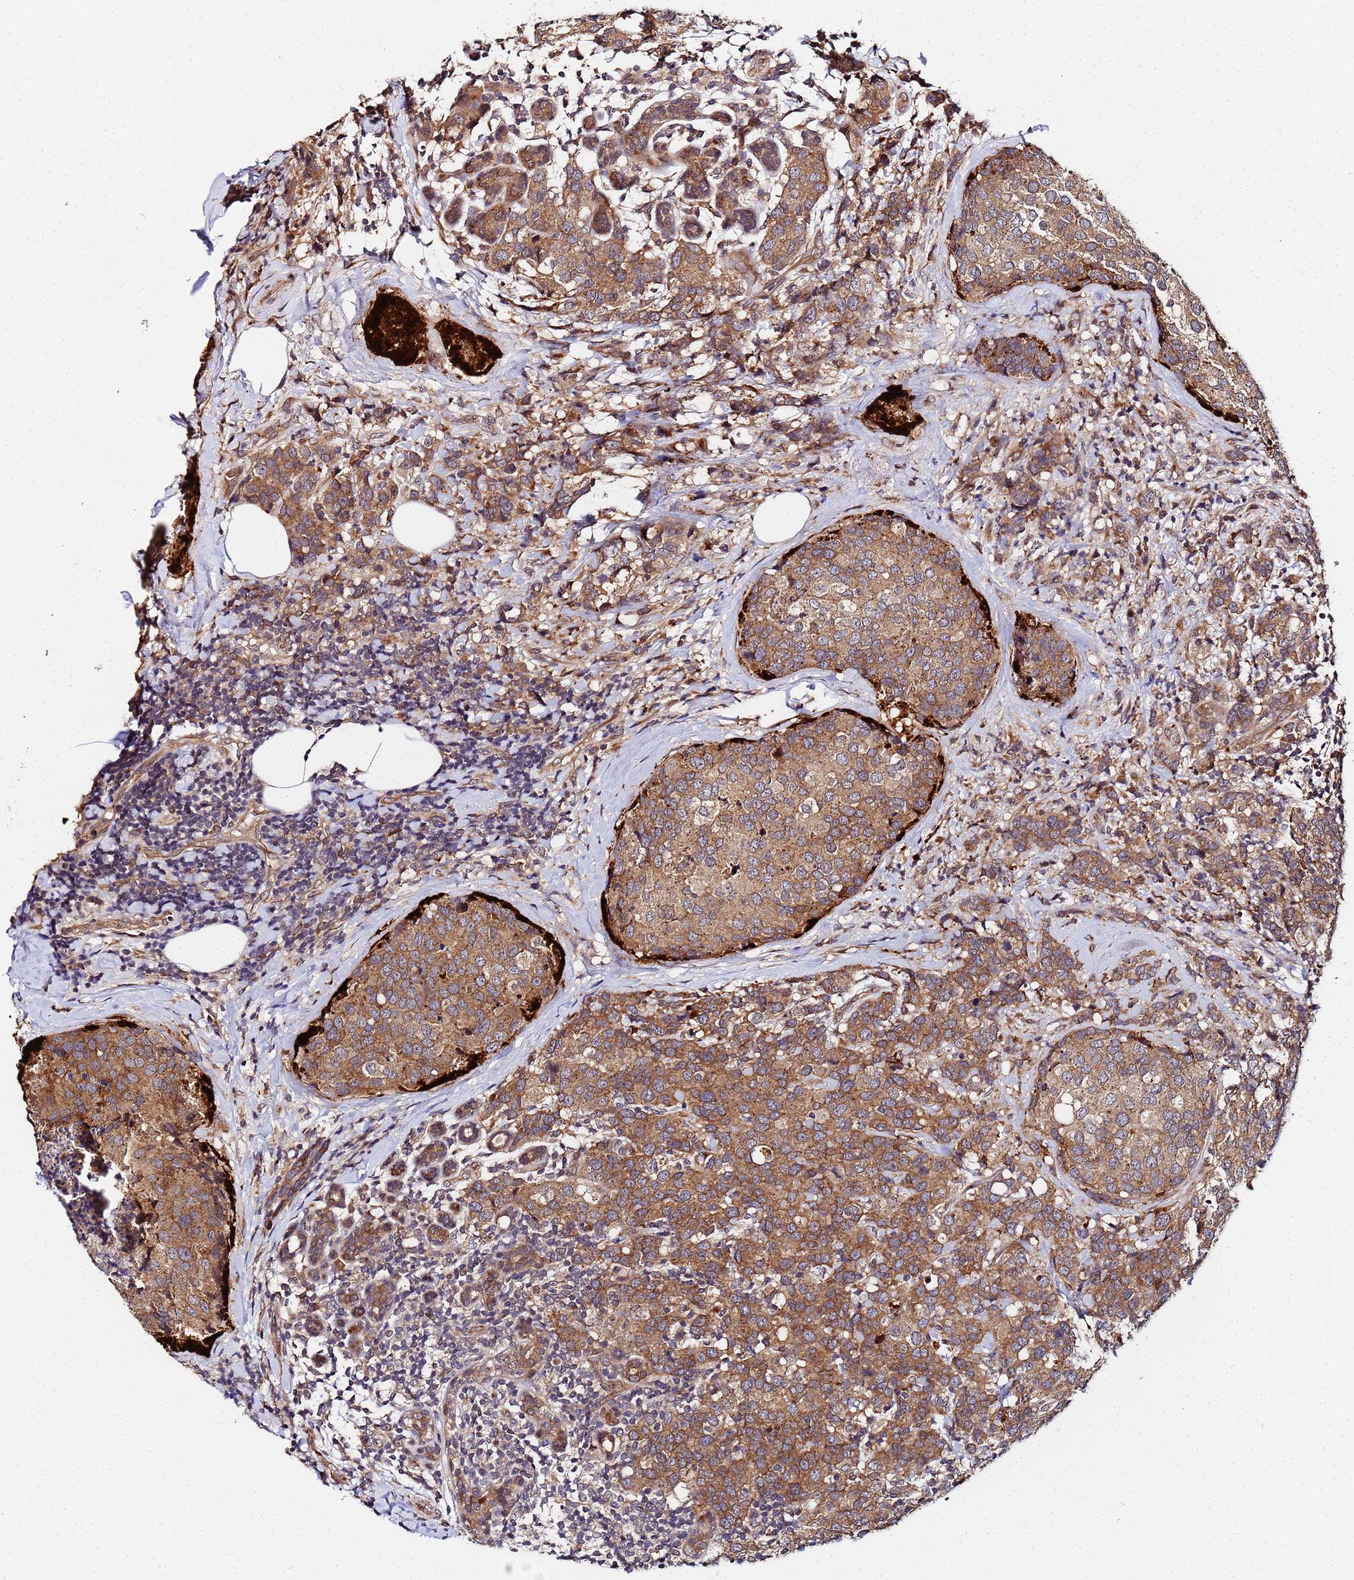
{"staining": {"intensity": "moderate", "quantity": ">75%", "location": "cytoplasmic/membranous"}, "tissue": "breast cancer", "cell_type": "Tumor cells", "image_type": "cancer", "snomed": [{"axis": "morphology", "description": "Lobular carcinoma"}, {"axis": "topography", "description": "Breast"}], "caption": "The photomicrograph shows a brown stain indicating the presence of a protein in the cytoplasmic/membranous of tumor cells in breast cancer (lobular carcinoma).", "gene": "UNC93B1", "patient": {"sex": "female", "age": 59}}